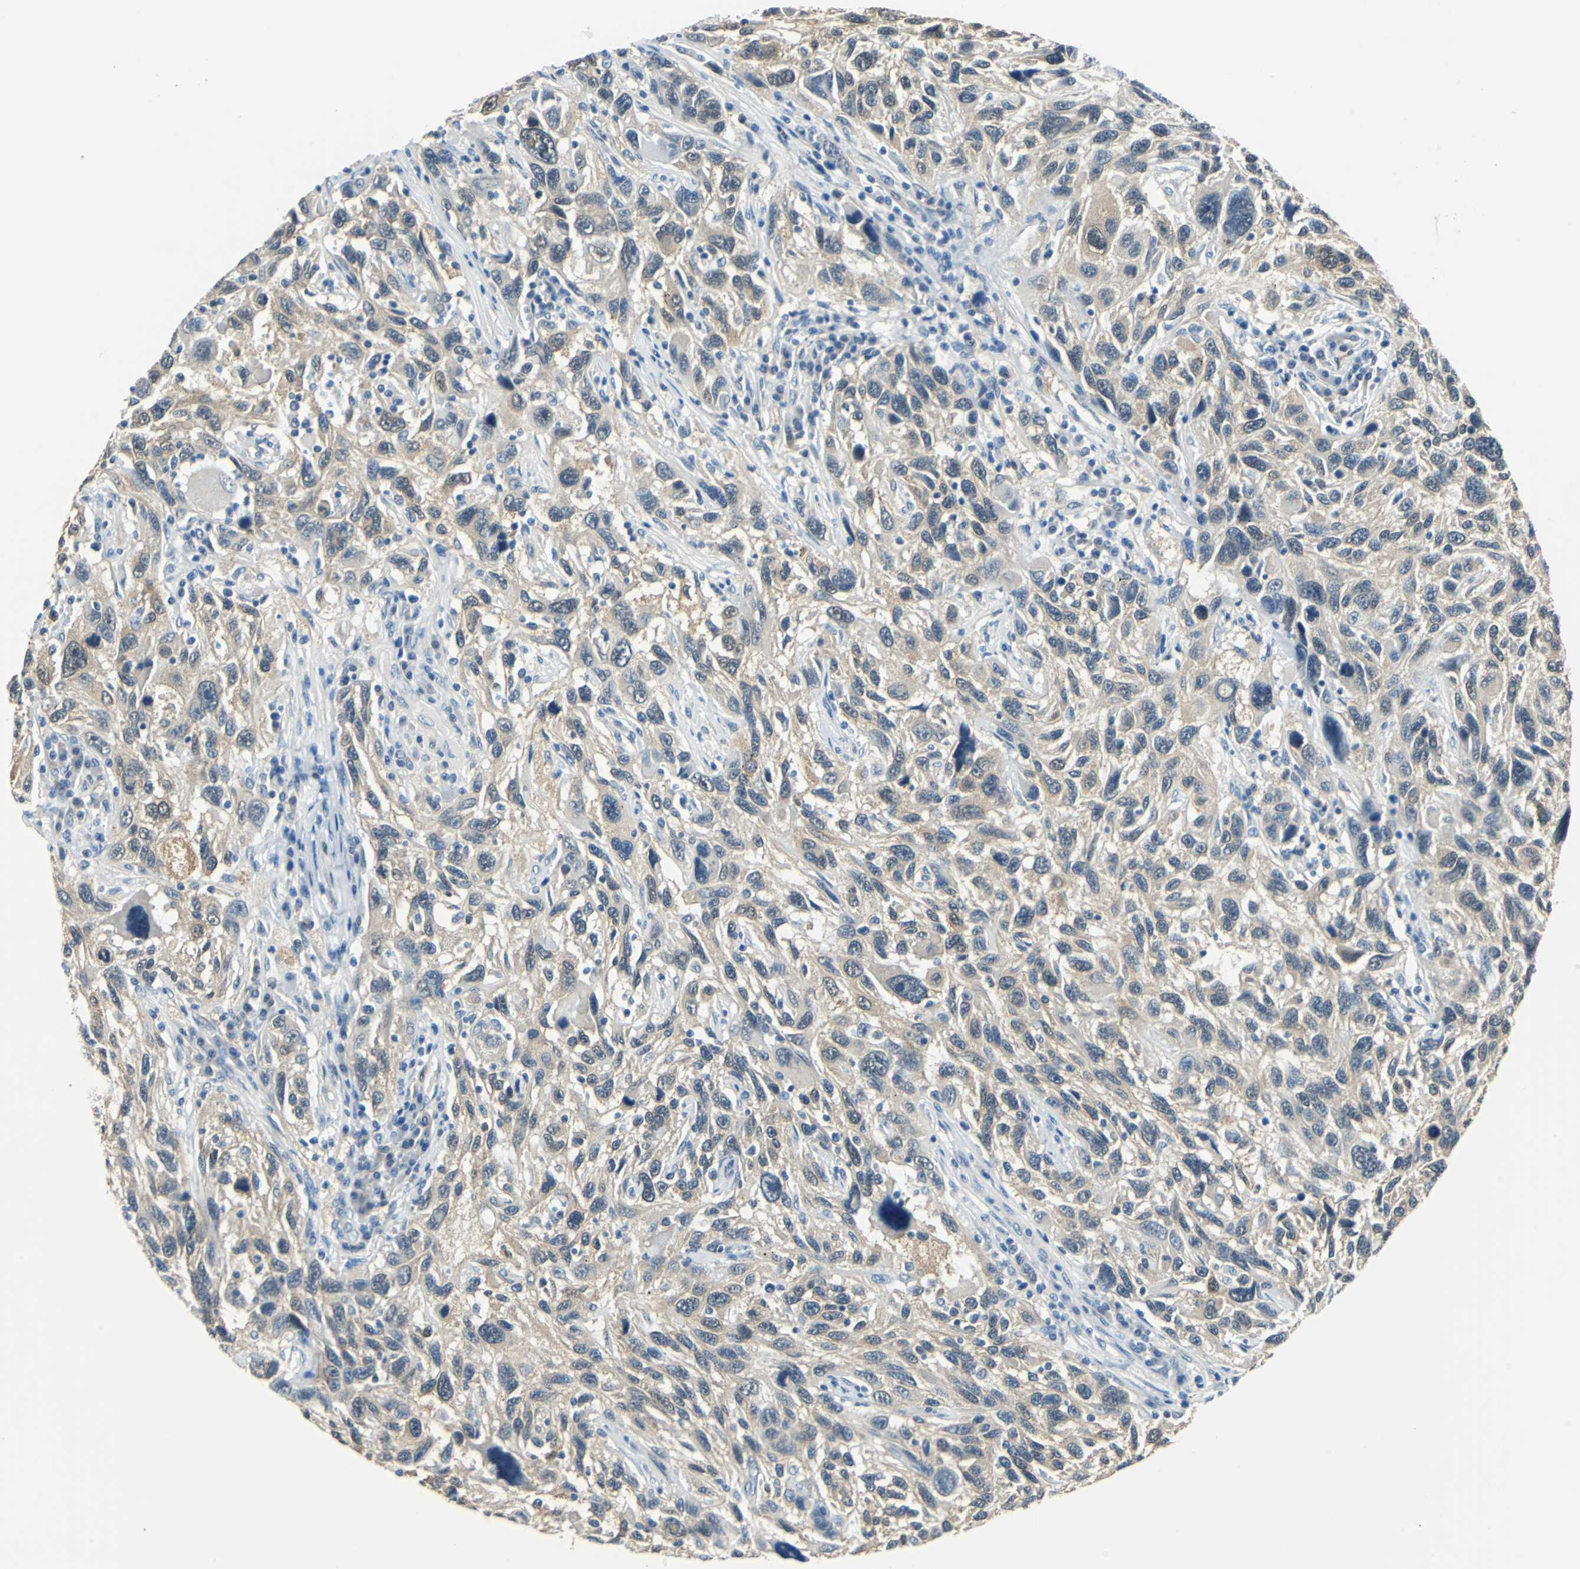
{"staining": {"intensity": "moderate", "quantity": ">75%", "location": "cytoplasmic/membranous"}, "tissue": "melanoma", "cell_type": "Tumor cells", "image_type": "cancer", "snomed": [{"axis": "morphology", "description": "Malignant melanoma, NOS"}, {"axis": "topography", "description": "Skin"}], "caption": "A histopathology image showing moderate cytoplasmic/membranous staining in about >75% of tumor cells in malignant melanoma, as visualized by brown immunohistochemical staining.", "gene": "FKBP4", "patient": {"sex": "male", "age": 53}}